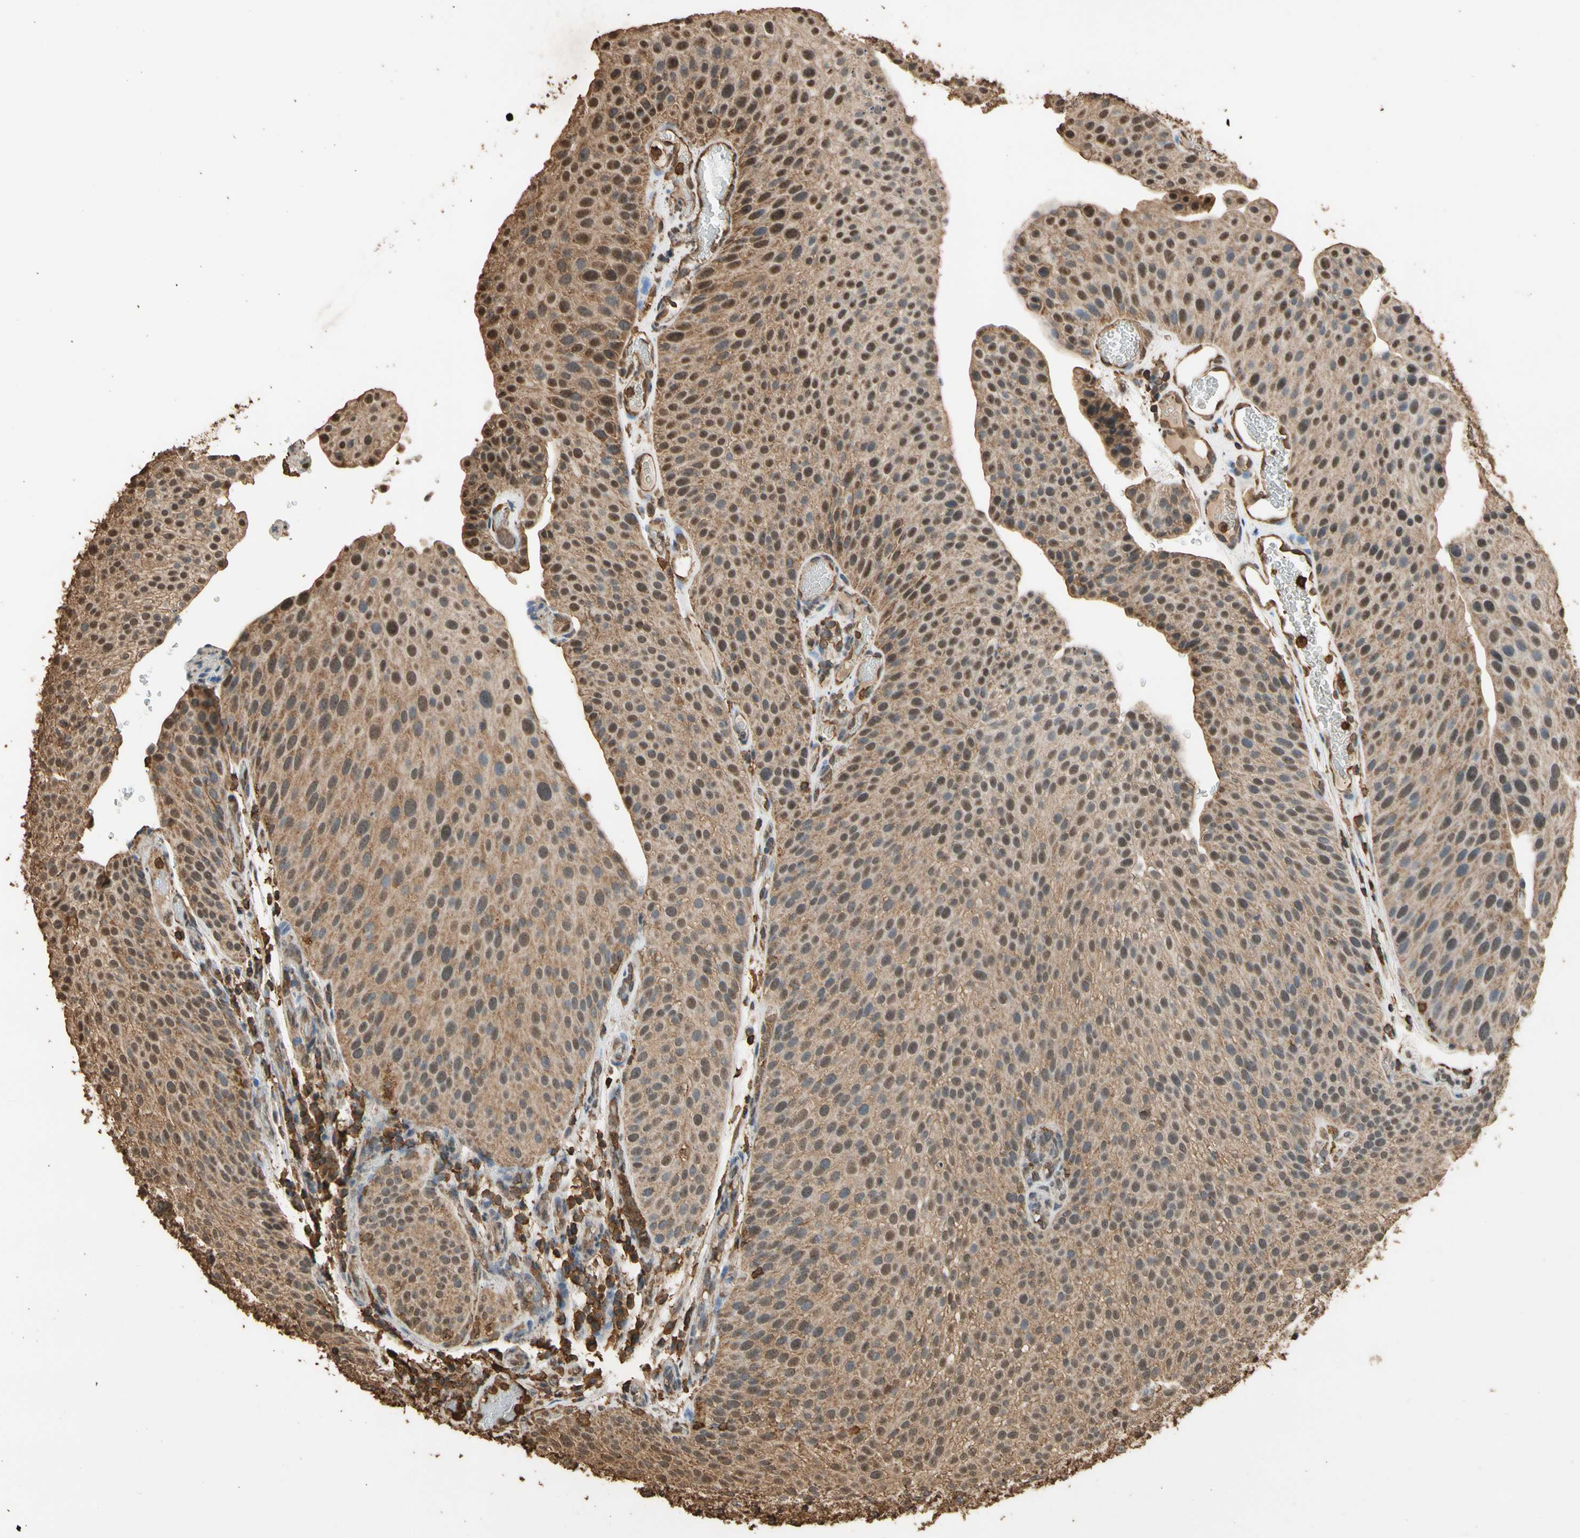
{"staining": {"intensity": "moderate", "quantity": ">75%", "location": "cytoplasmic/membranous,nuclear"}, "tissue": "urothelial cancer", "cell_type": "Tumor cells", "image_type": "cancer", "snomed": [{"axis": "morphology", "description": "Urothelial carcinoma, Low grade"}, {"axis": "topography", "description": "Smooth muscle"}, {"axis": "topography", "description": "Urinary bladder"}], "caption": "Immunohistochemistry of human urothelial cancer exhibits medium levels of moderate cytoplasmic/membranous and nuclear staining in about >75% of tumor cells. The staining was performed using DAB (3,3'-diaminobenzidine), with brown indicating positive protein expression. Nuclei are stained blue with hematoxylin.", "gene": "TNFSF13B", "patient": {"sex": "male", "age": 60}}